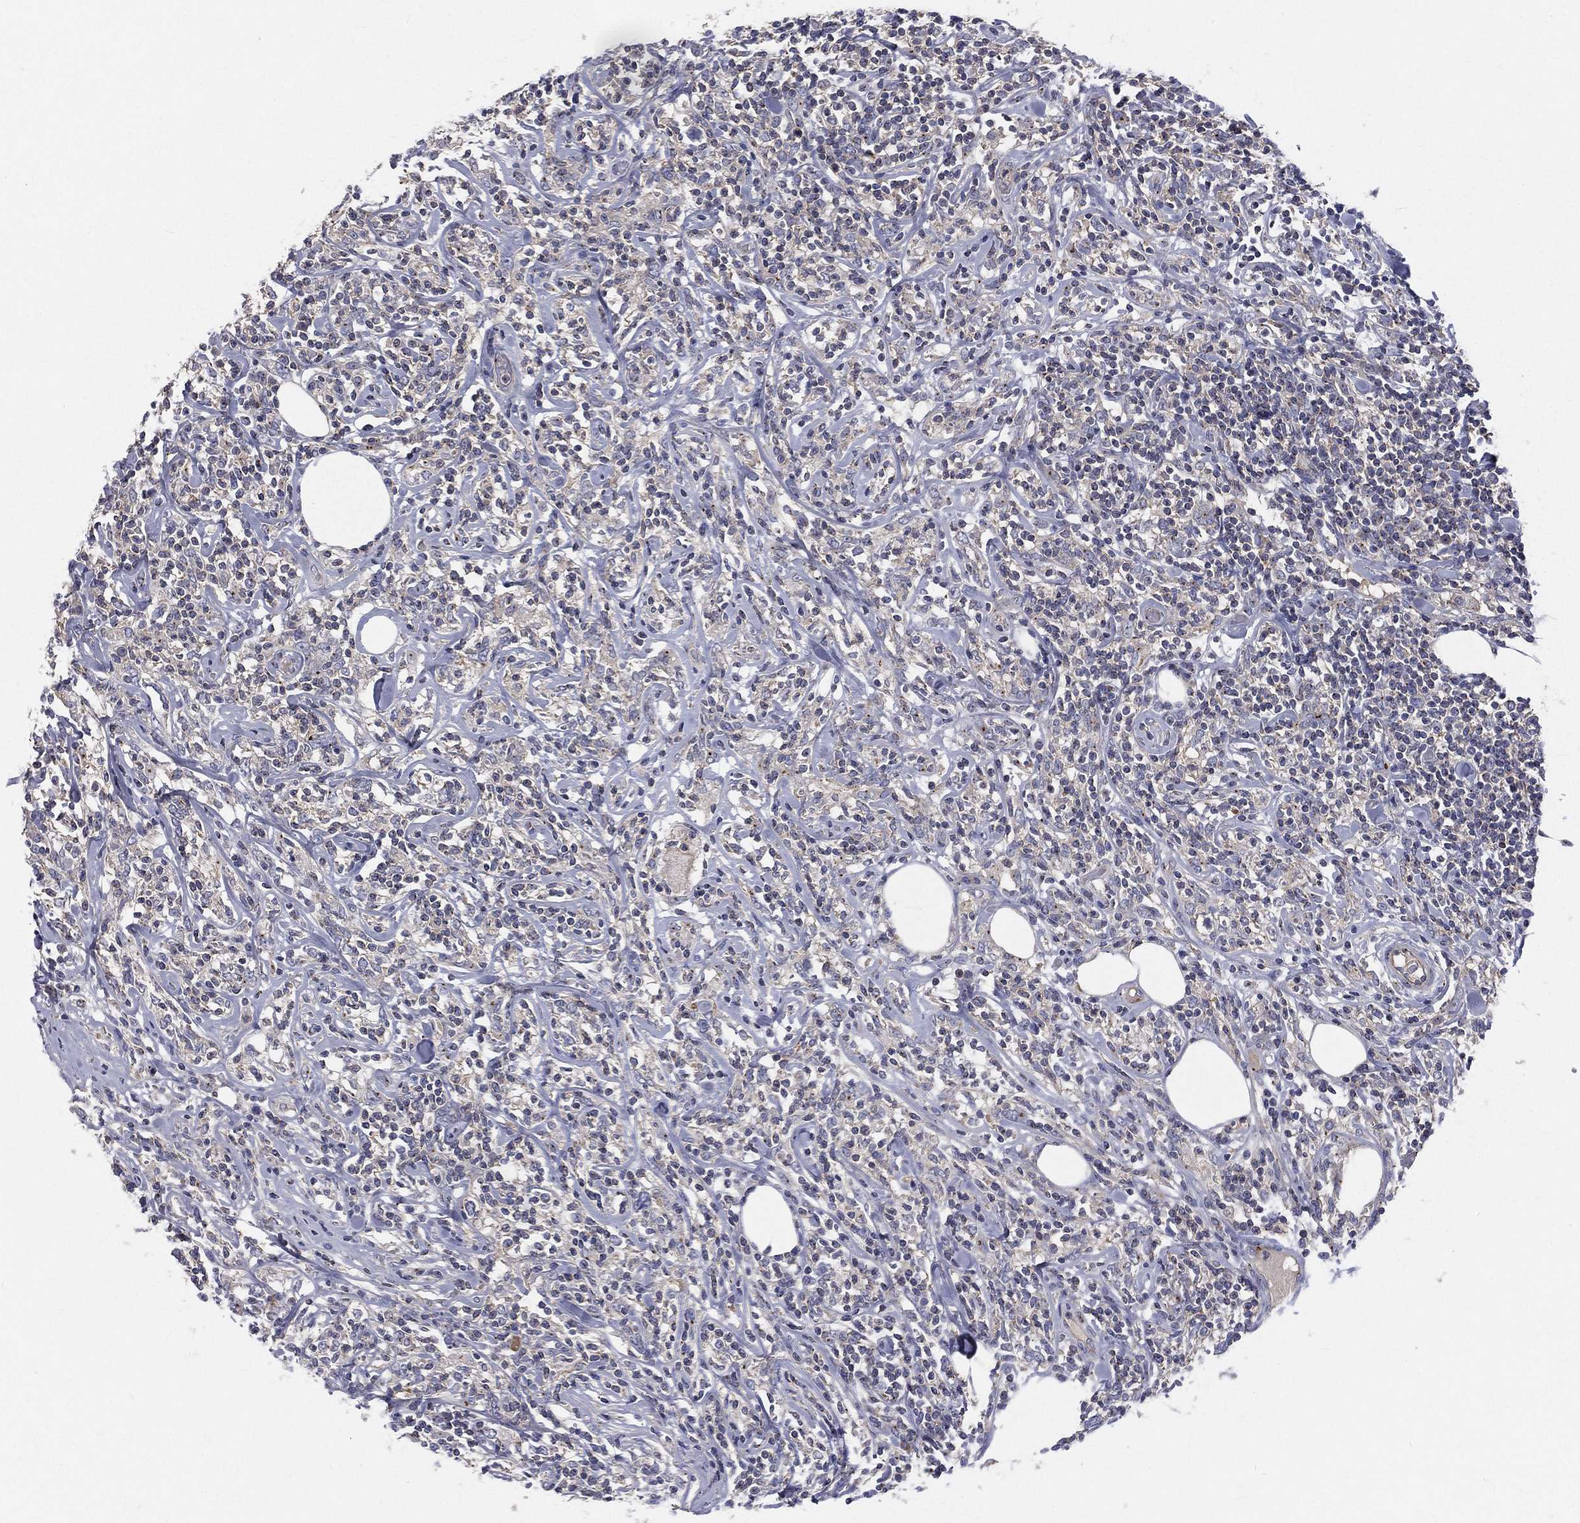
{"staining": {"intensity": "negative", "quantity": "none", "location": "none"}, "tissue": "lymphoma", "cell_type": "Tumor cells", "image_type": "cancer", "snomed": [{"axis": "morphology", "description": "Malignant lymphoma, non-Hodgkin's type, High grade"}, {"axis": "topography", "description": "Lymph node"}], "caption": "Tumor cells show no significant staining in high-grade malignant lymphoma, non-Hodgkin's type.", "gene": "CROCC", "patient": {"sex": "female", "age": 84}}